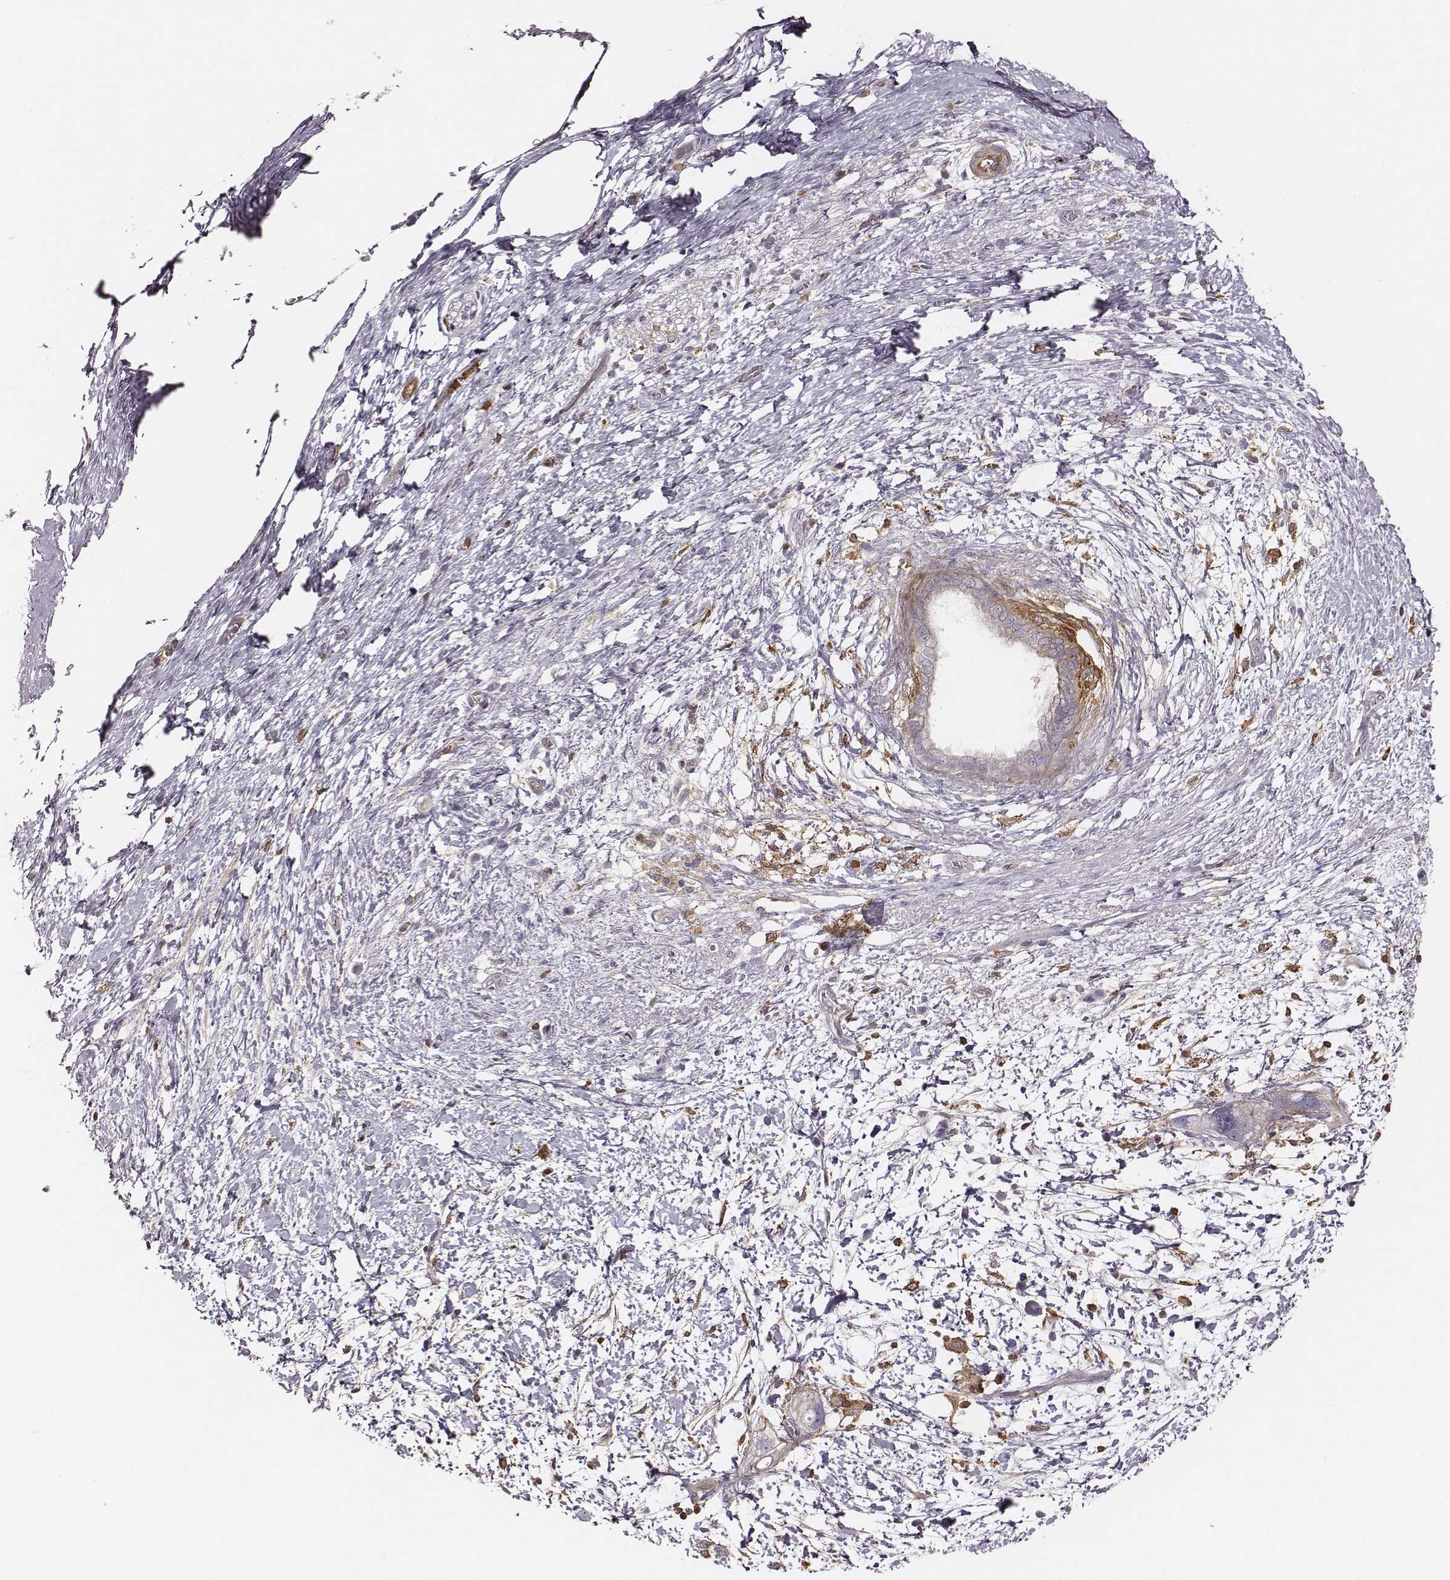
{"staining": {"intensity": "negative", "quantity": "none", "location": "none"}, "tissue": "pancreatic cancer", "cell_type": "Tumor cells", "image_type": "cancer", "snomed": [{"axis": "morphology", "description": "Adenocarcinoma, NOS"}, {"axis": "topography", "description": "Pancreas"}], "caption": "Immunohistochemistry histopathology image of neoplastic tissue: human adenocarcinoma (pancreatic) stained with DAB (3,3'-diaminobenzidine) displays no significant protein staining in tumor cells. The staining is performed using DAB (3,3'-diaminobenzidine) brown chromogen with nuclei counter-stained in using hematoxylin.", "gene": "ZYX", "patient": {"sex": "female", "age": 72}}